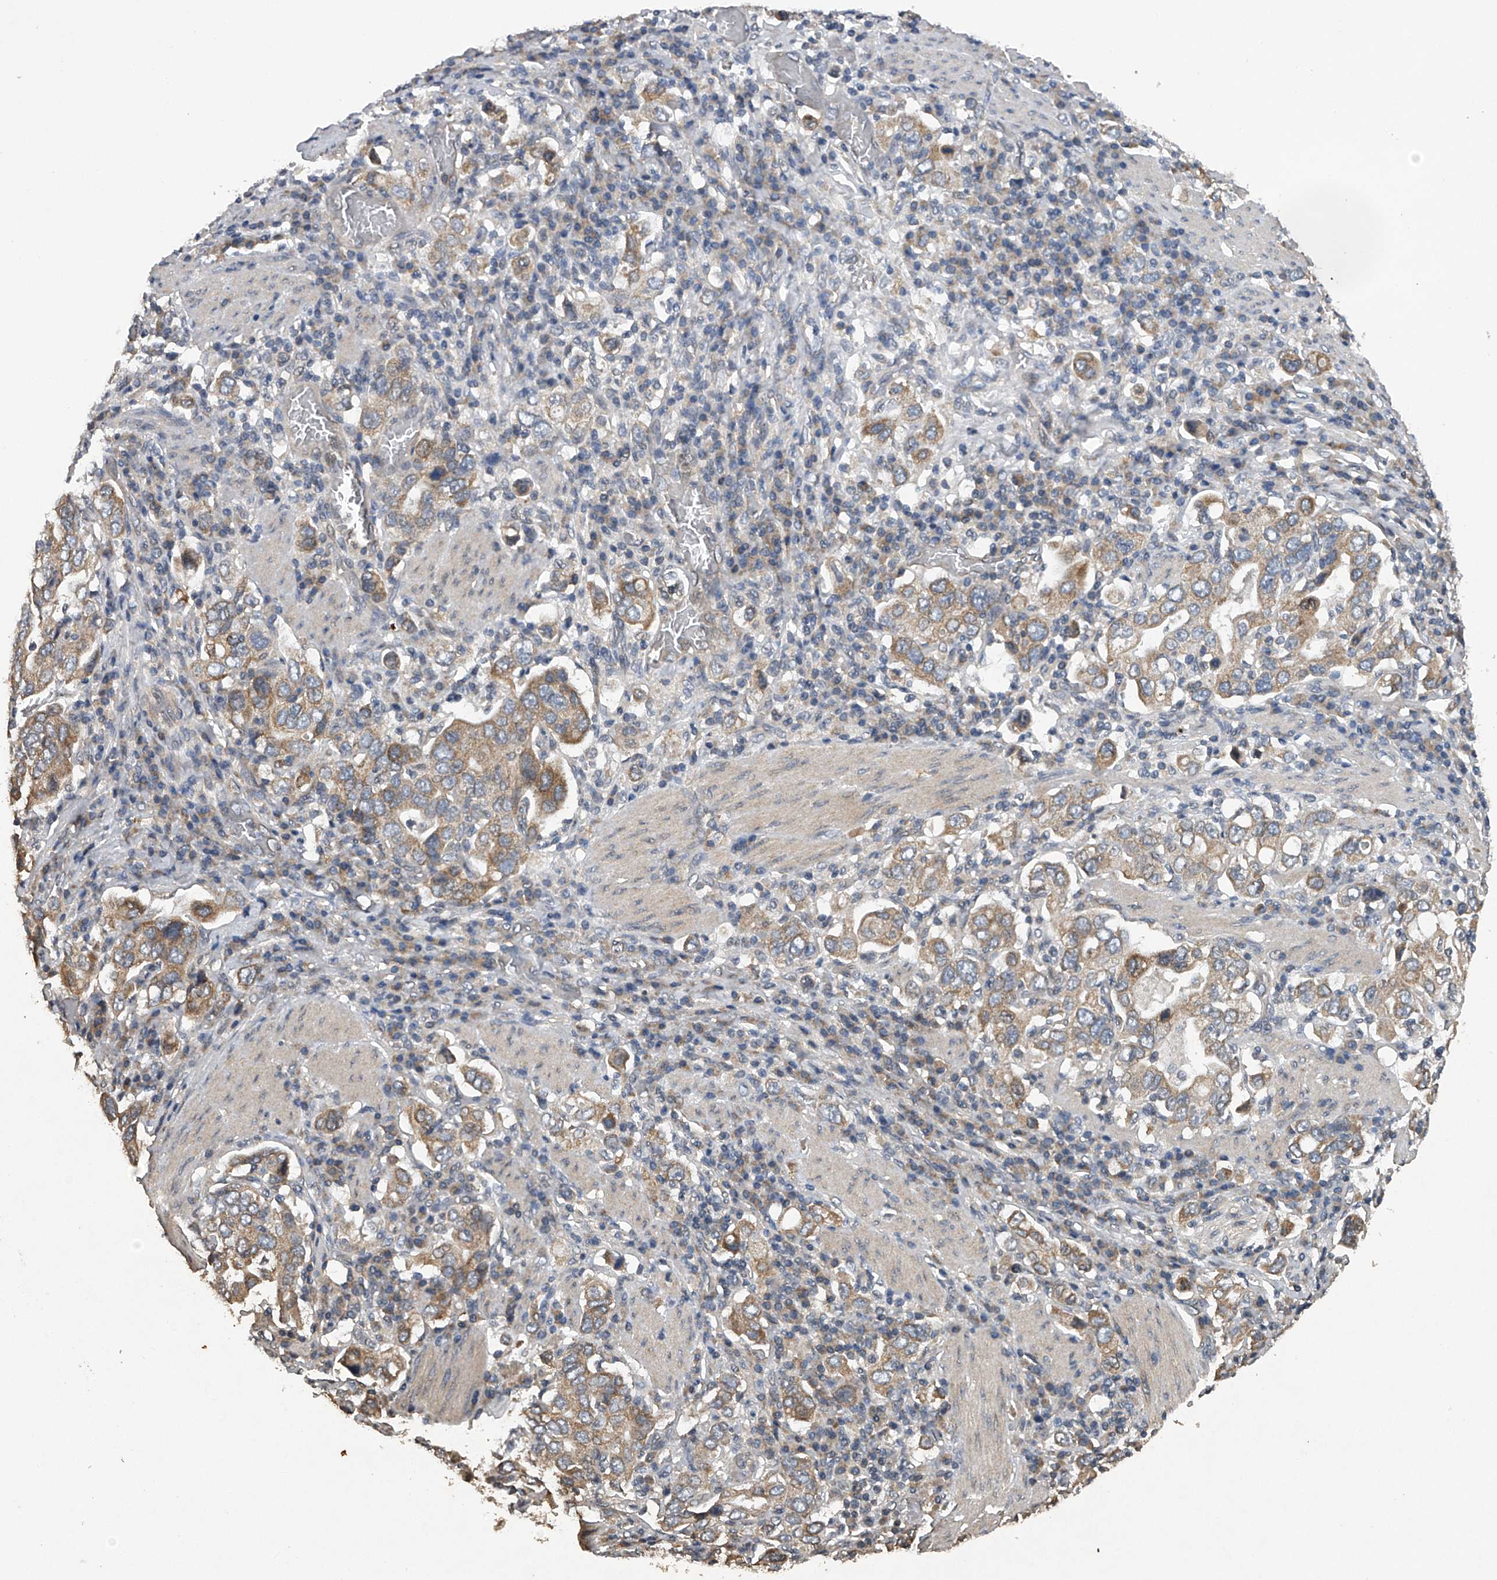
{"staining": {"intensity": "moderate", "quantity": ">75%", "location": "cytoplasmic/membranous"}, "tissue": "stomach cancer", "cell_type": "Tumor cells", "image_type": "cancer", "snomed": [{"axis": "morphology", "description": "Adenocarcinoma, NOS"}, {"axis": "topography", "description": "Stomach, upper"}], "caption": "A photomicrograph showing moderate cytoplasmic/membranous positivity in approximately >75% of tumor cells in stomach adenocarcinoma, as visualized by brown immunohistochemical staining.", "gene": "RNF5", "patient": {"sex": "male", "age": 62}}